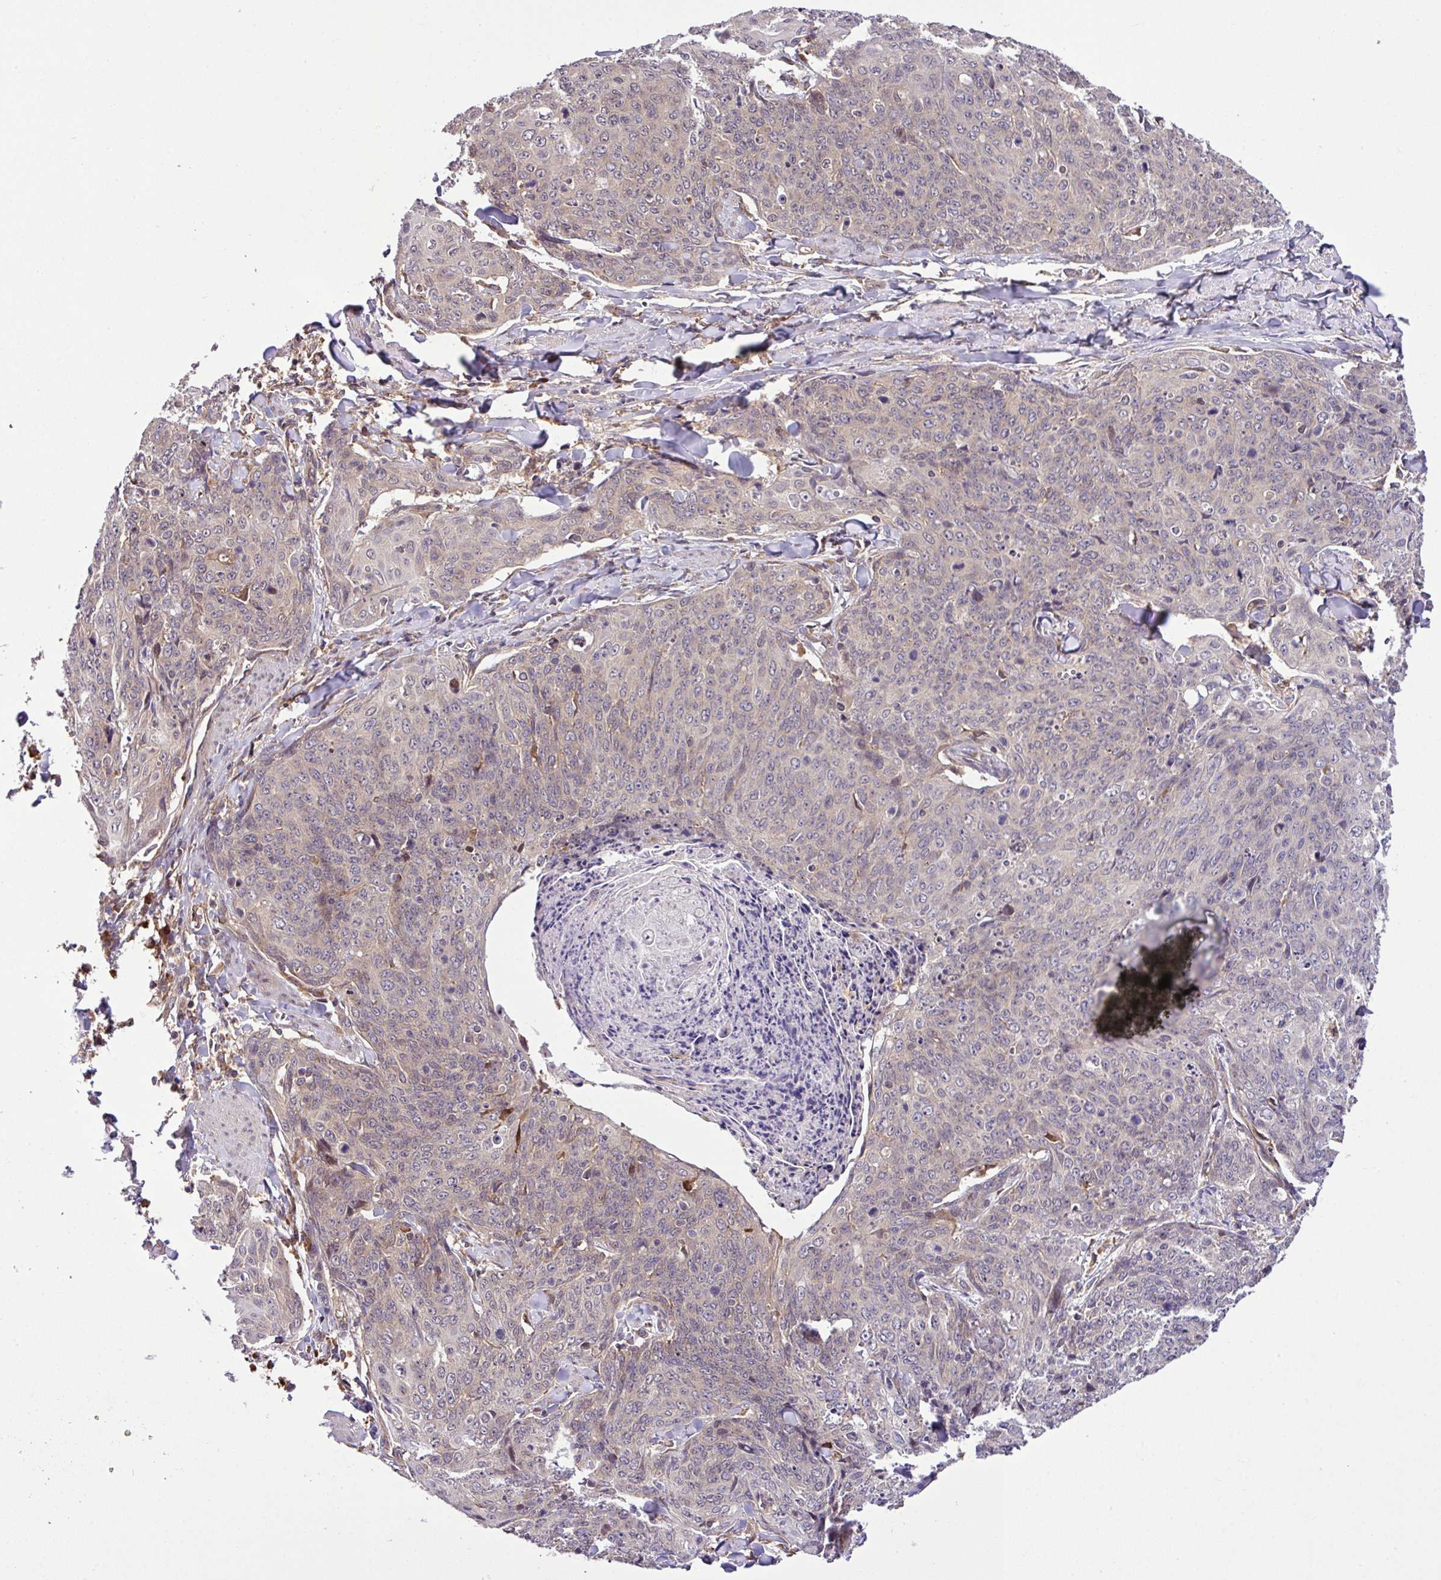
{"staining": {"intensity": "negative", "quantity": "none", "location": "none"}, "tissue": "skin cancer", "cell_type": "Tumor cells", "image_type": "cancer", "snomed": [{"axis": "morphology", "description": "Squamous cell carcinoma, NOS"}, {"axis": "topography", "description": "Skin"}, {"axis": "topography", "description": "Vulva"}], "caption": "Tumor cells show no significant positivity in skin squamous cell carcinoma.", "gene": "DLGAP4", "patient": {"sex": "female", "age": 85}}